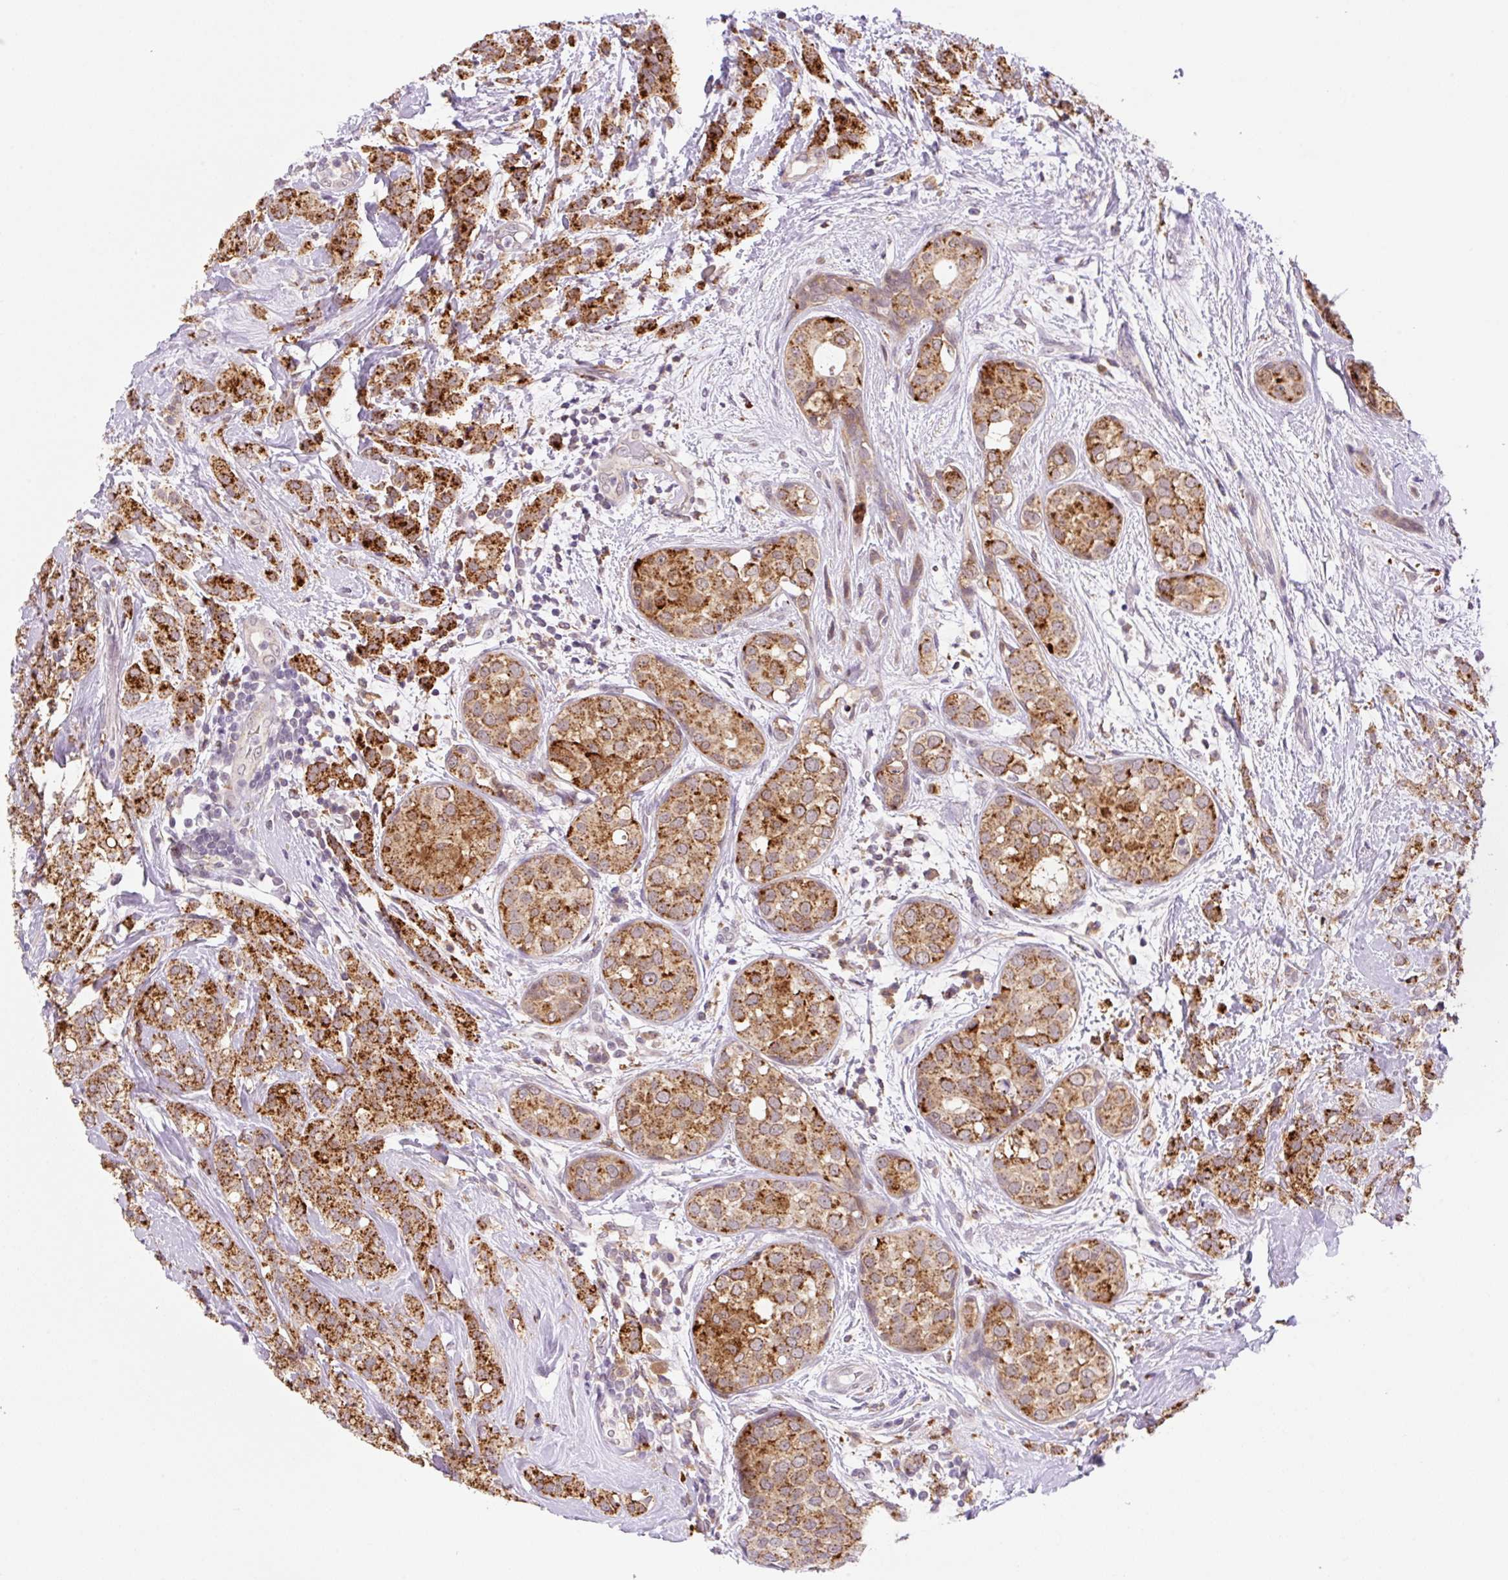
{"staining": {"intensity": "strong", "quantity": ">75%", "location": "cytoplasmic/membranous"}, "tissue": "breast cancer", "cell_type": "Tumor cells", "image_type": "cancer", "snomed": [{"axis": "morphology", "description": "Lobular carcinoma"}, {"axis": "topography", "description": "Breast"}], "caption": "IHC histopathology image of human breast cancer stained for a protein (brown), which displays high levels of strong cytoplasmic/membranous positivity in approximately >75% of tumor cells.", "gene": "CEBPZOS", "patient": {"sex": "female", "age": 68}}